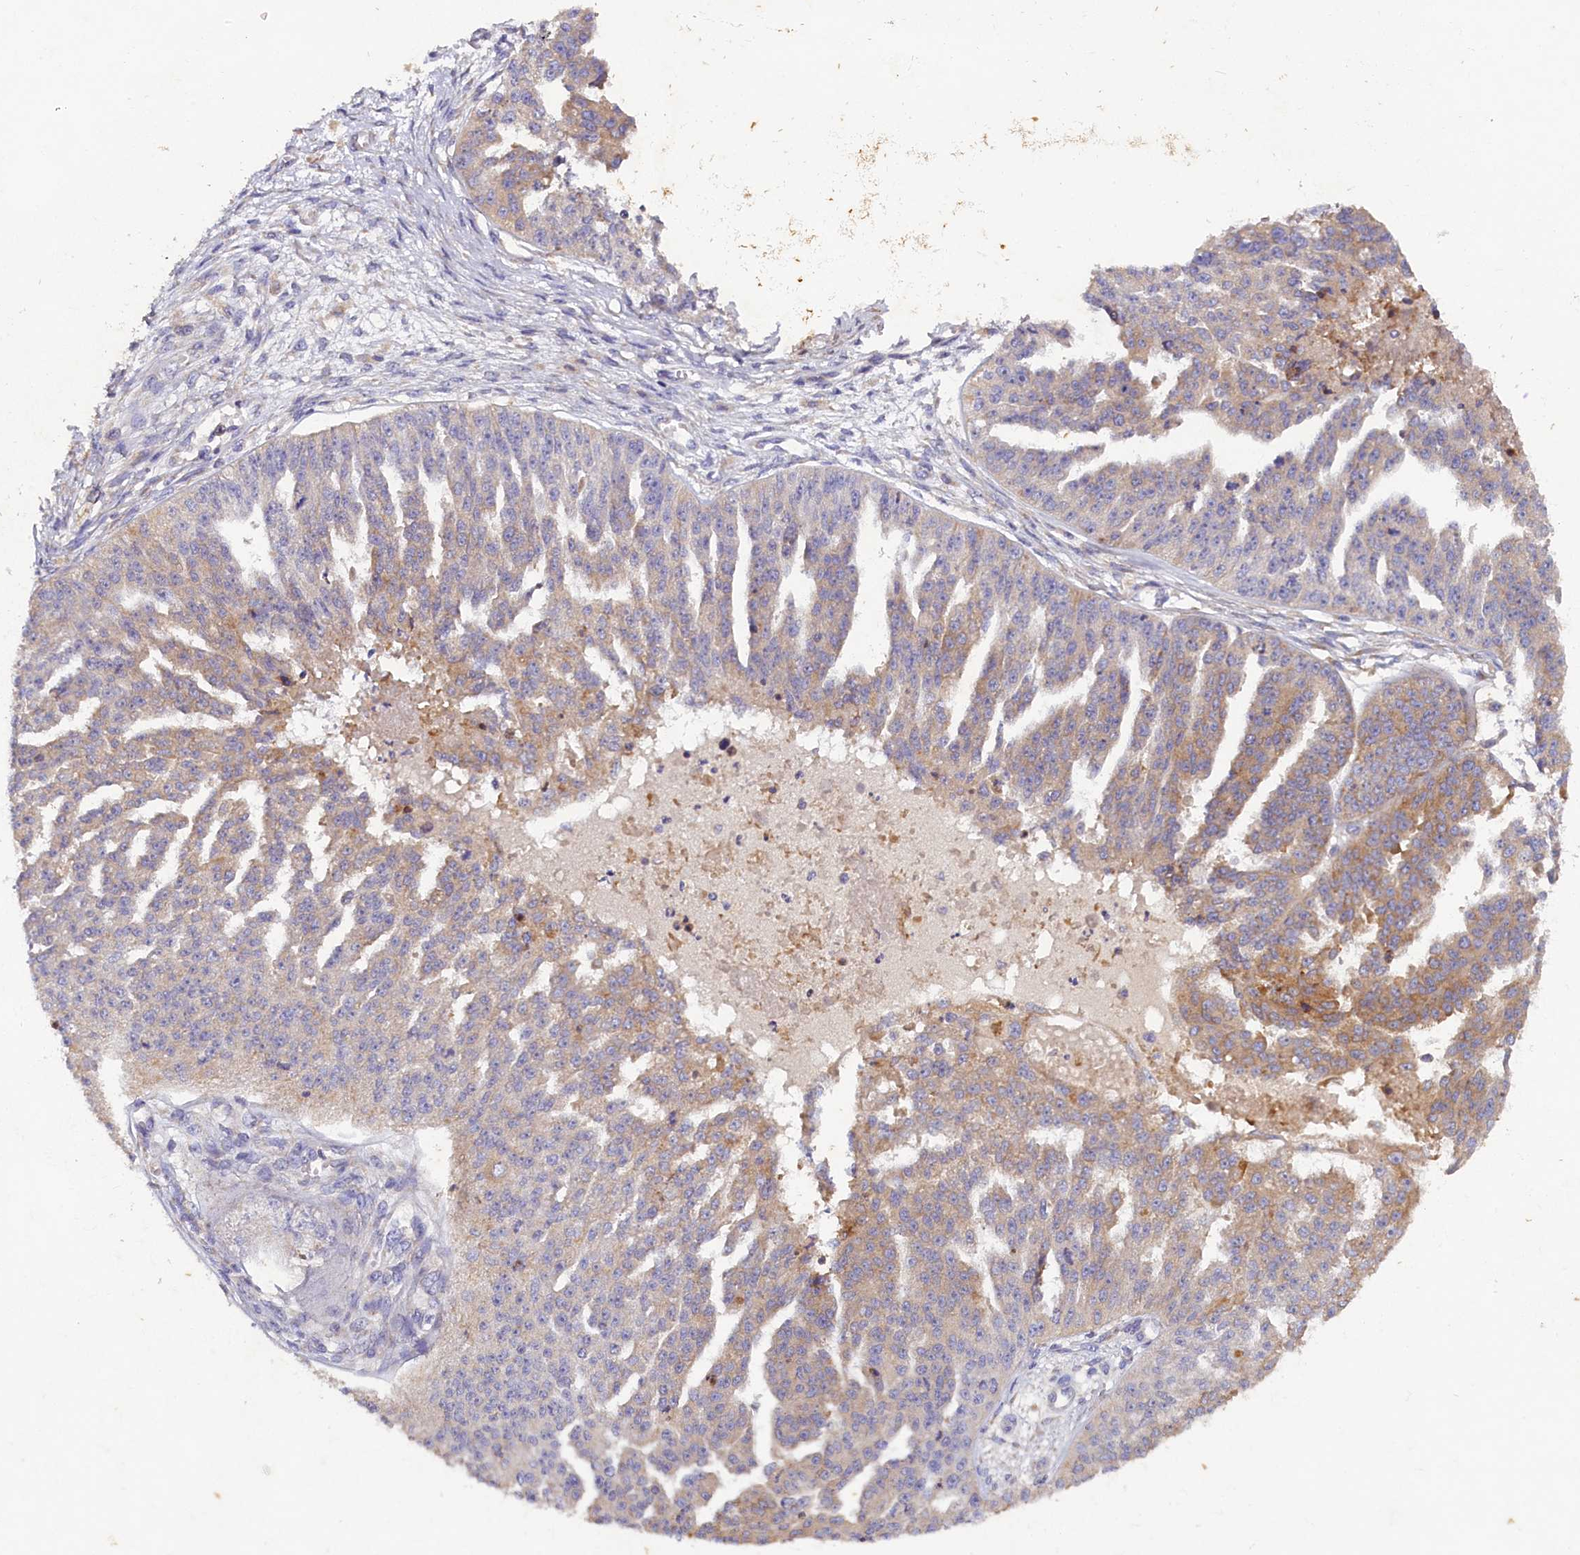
{"staining": {"intensity": "moderate", "quantity": "<25%", "location": "cytoplasmic/membranous"}, "tissue": "ovarian cancer", "cell_type": "Tumor cells", "image_type": "cancer", "snomed": [{"axis": "morphology", "description": "Cystadenocarcinoma, serous, NOS"}, {"axis": "topography", "description": "Ovary"}], "caption": "A high-resolution micrograph shows immunohistochemistry staining of ovarian cancer, which shows moderate cytoplasmic/membranous staining in approximately <25% of tumor cells.", "gene": "ST7L", "patient": {"sex": "female", "age": 58}}